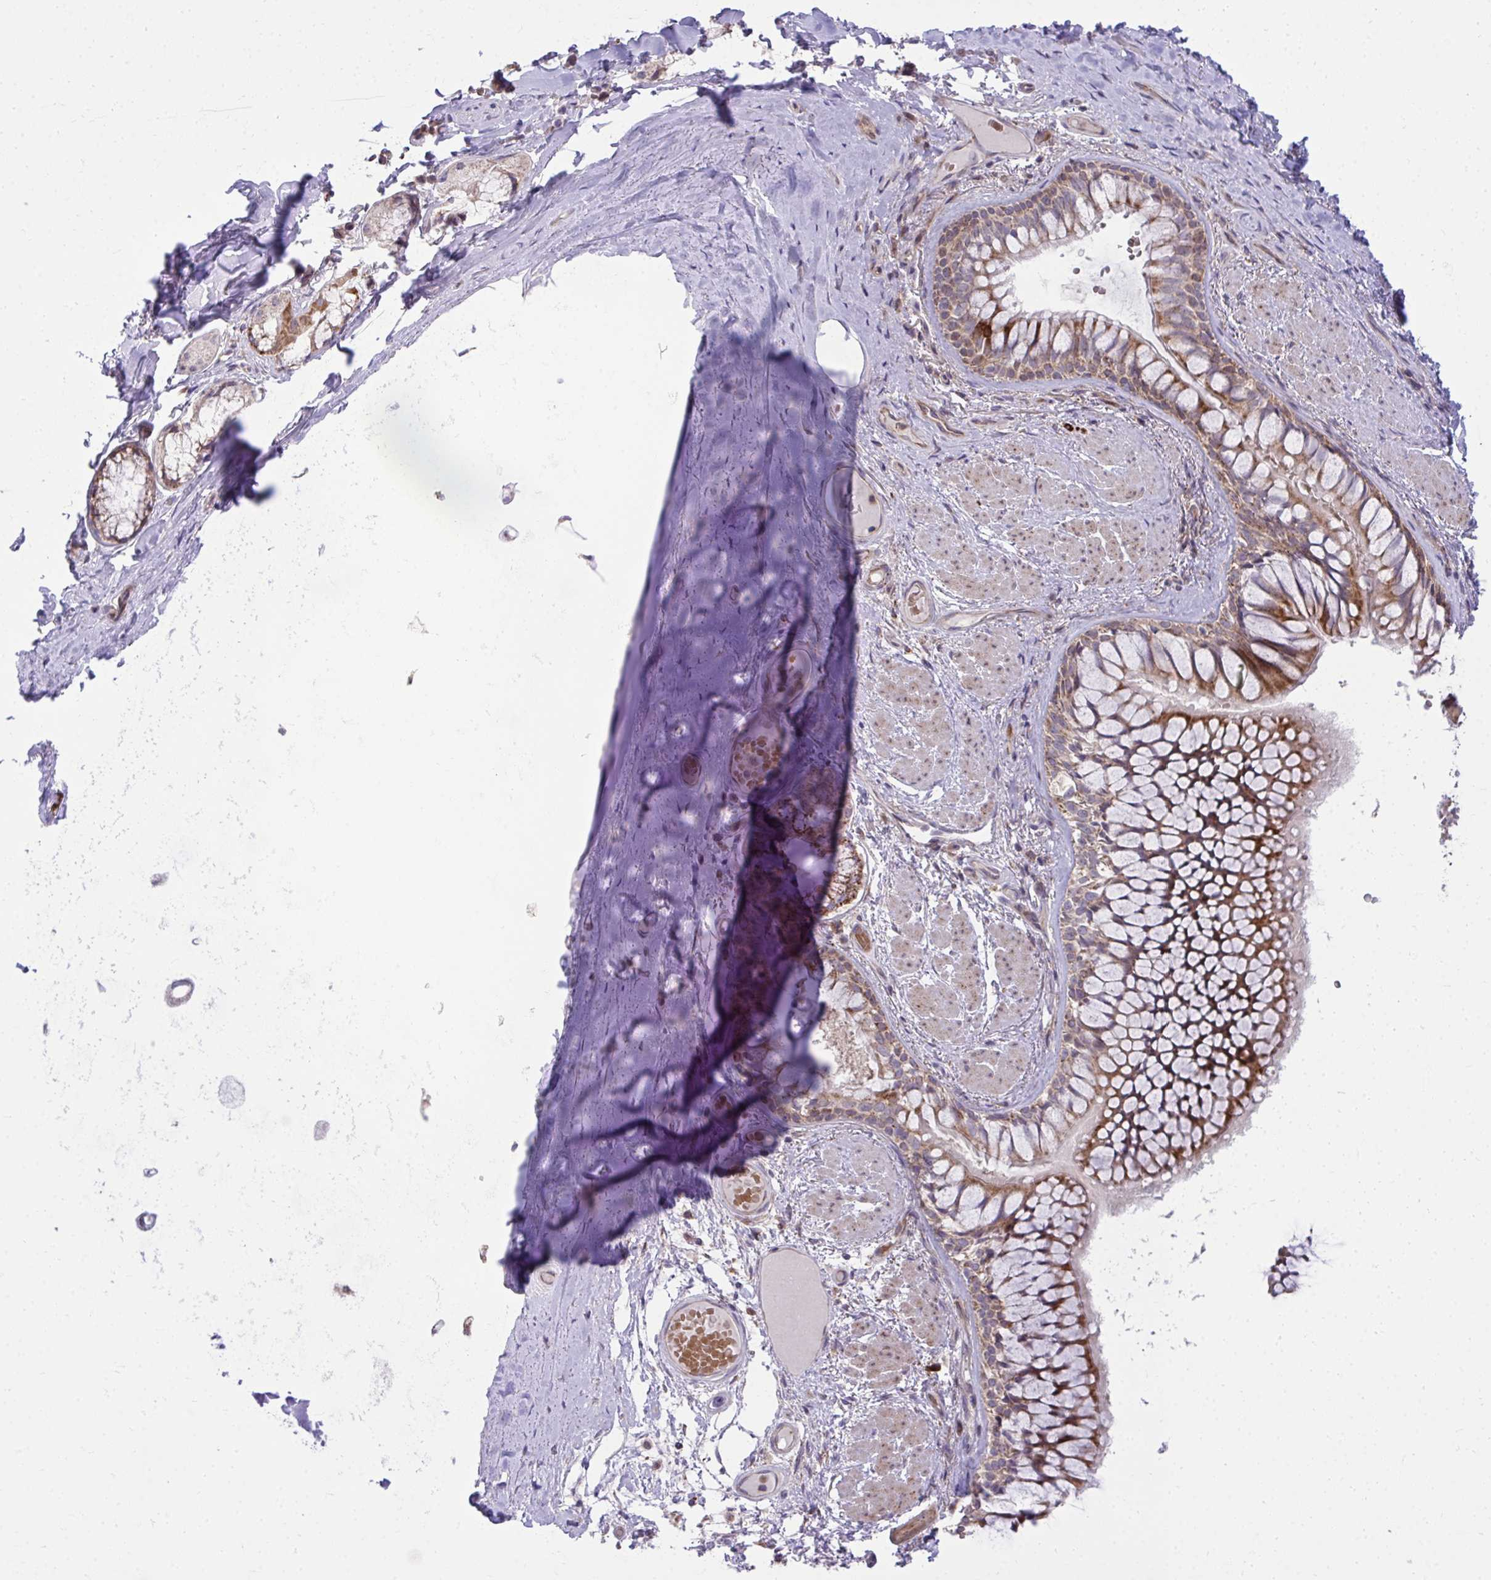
{"staining": {"intensity": "negative", "quantity": "none", "location": "none"}, "tissue": "adipose tissue", "cell_type": "Adipocytes", "image_type": "normal", "snomed": [{"axis": "morphology", "description": "Normal tissue, NOS"}, {"axis": "topography", "description": "Cartilage tissue"}, {"axis": "topography", "description": "Bronchus"}], "caption": "DAB immunohistochemical staining of unremarkable adipose tissue reveals no significant expression in adipocytes. (DAB IHC, high magnification).", "gene": "C16orf54", "patient": {"sex": "male", "age": 64}}